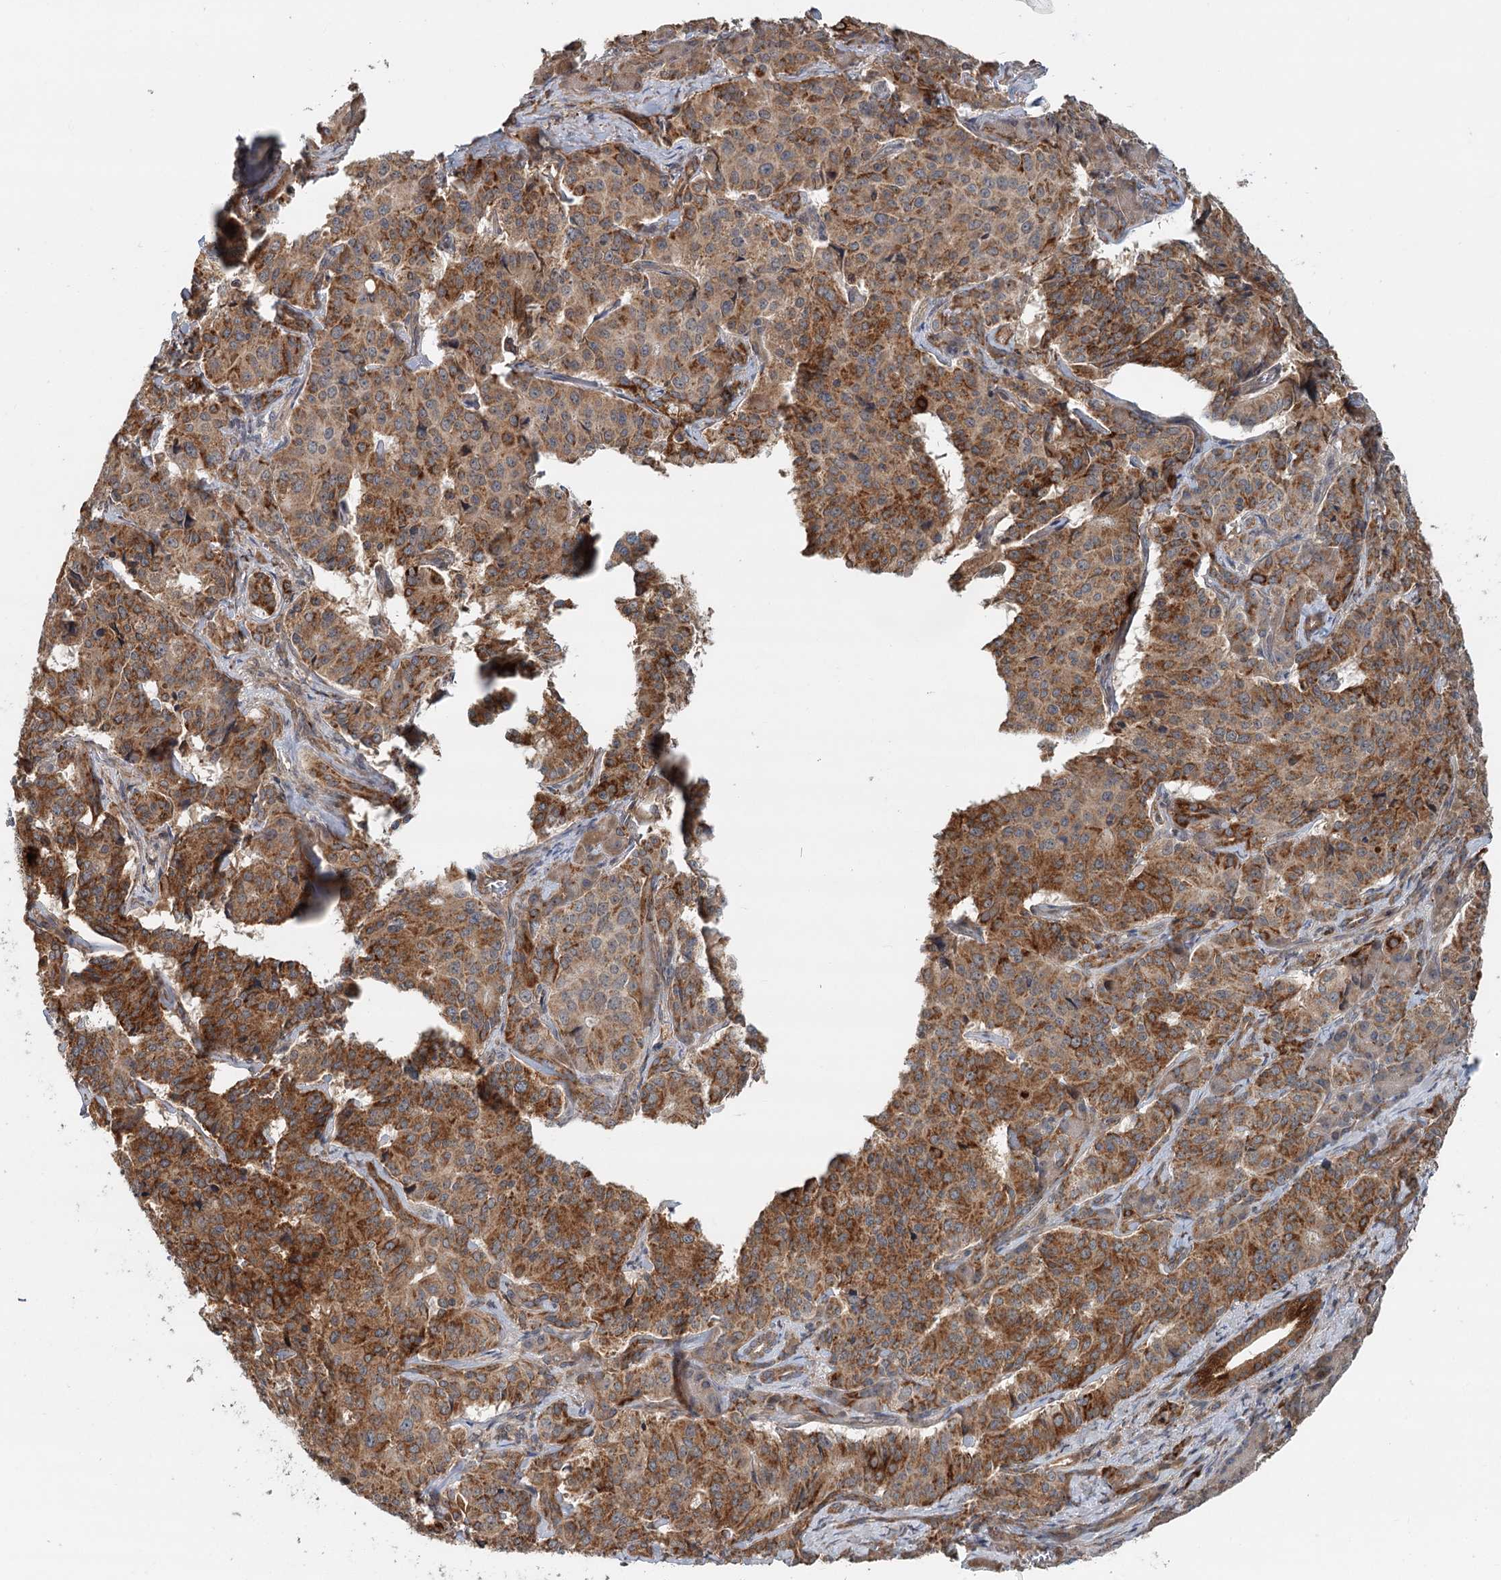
{"staining": {"intensity": "moderate", "quantity": ">75%", "location": "cytoplasmic/membranous"}, "tissue": "pancreatic cancer", "cell_type": "Tumor cells", "image_type": "cancer", "snomed": [{"axis": "morphology", "description": "Adenocarcinoma, NOS"}, {"axis": "topography", "description": "Pancreas"}], "caption": "Immunohistochemical staining of human adenocarcinoma (pancreatic) reveals medium levels of moderate cytoplasmic/membranous expression in about >75% of tumor cells.", "gene": "RNF111", "patient": {"sex": "female", "age": 74}}